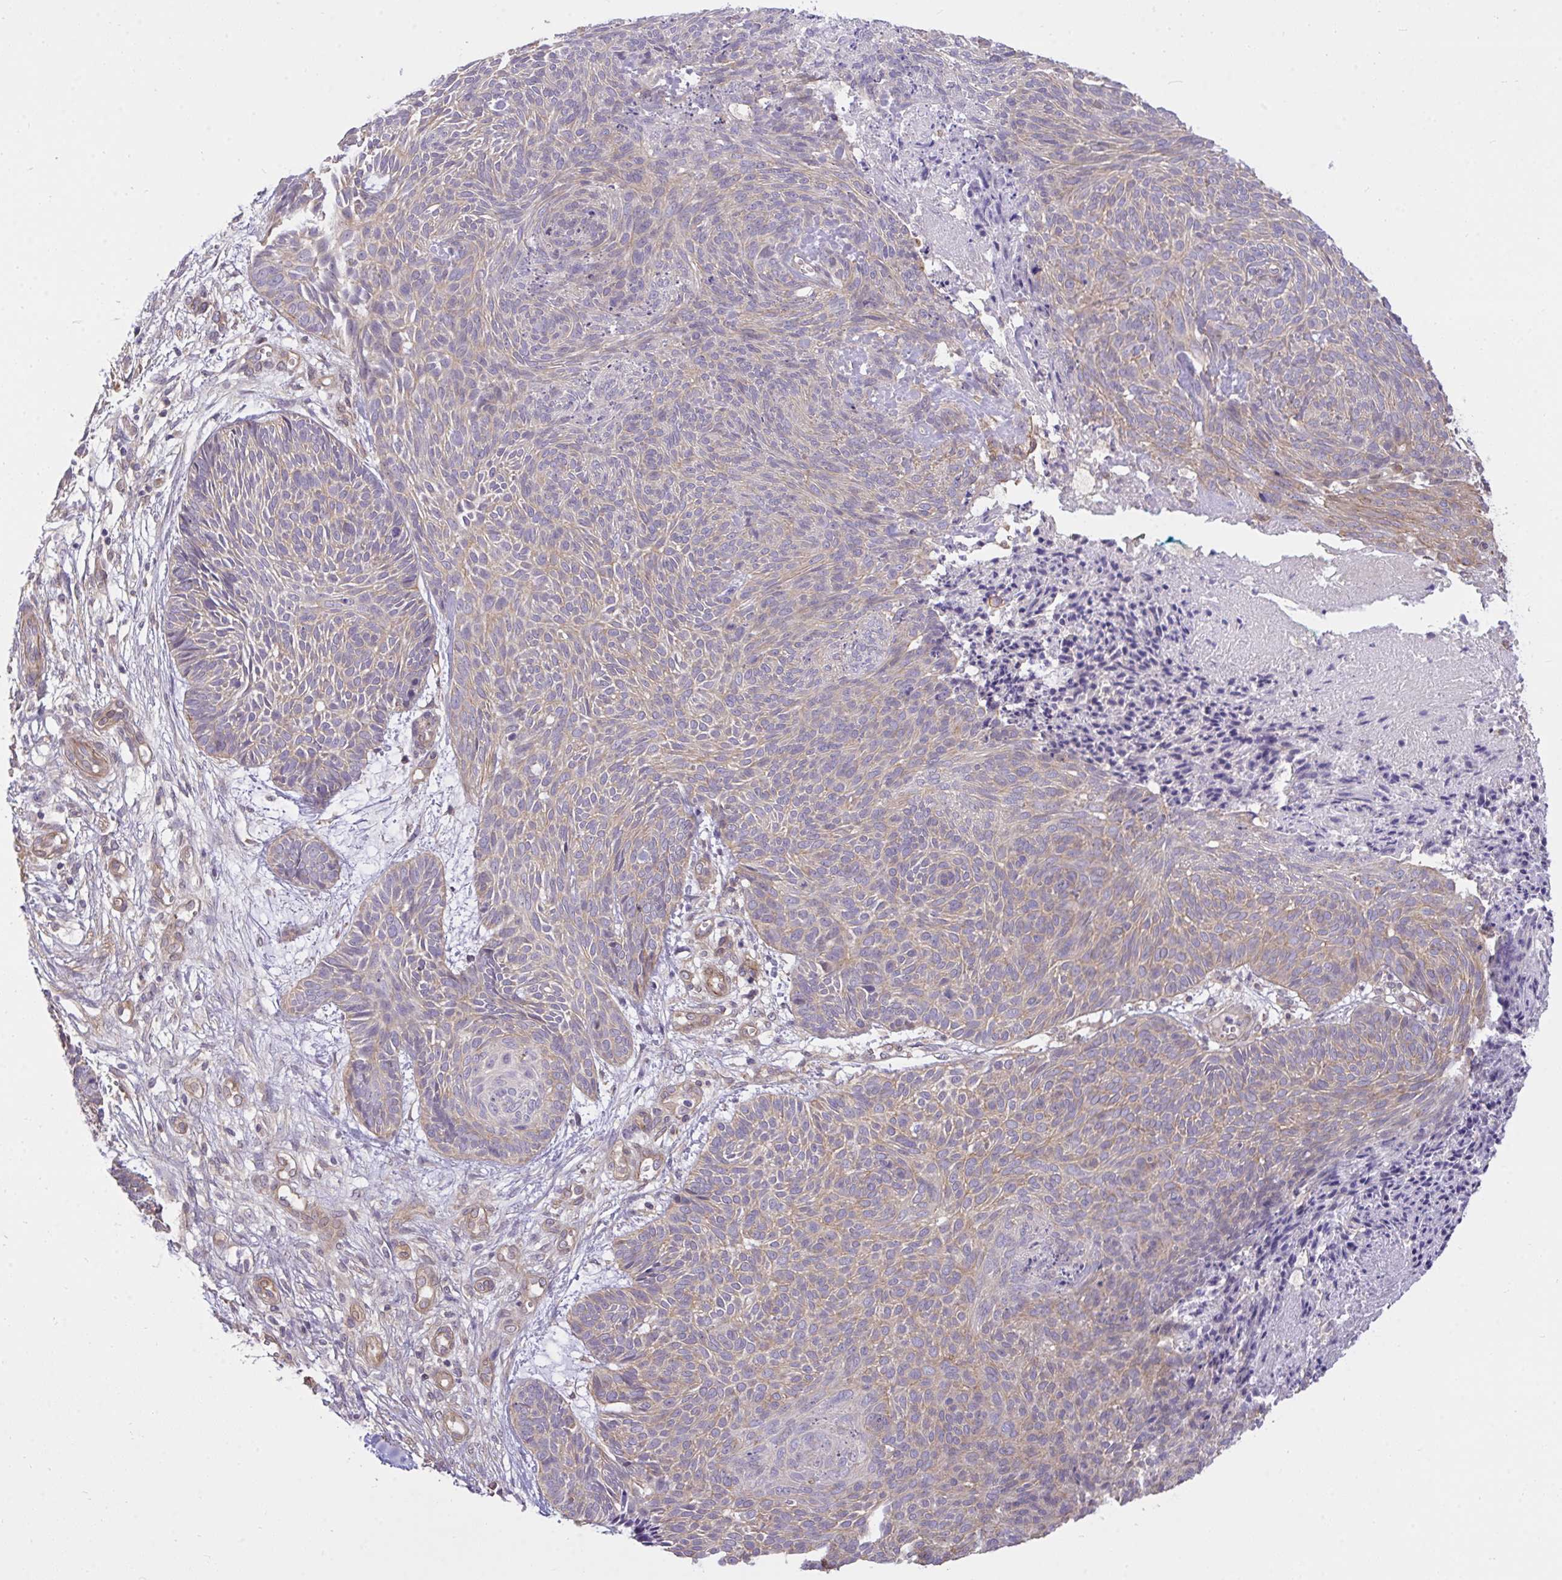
{"staining": {"intensity": "weak", "quantity": "25%-75%", "location": "cytoplasmic/membranous"}, "tissue": "skin cancer", "cell_type": "Tumor cells", "image_type": "cancer", "snomed": [{"axis": "morphology", "description": "Basal cell carcinoma"}, {"axis": "topography", "description": "Skin"}, {"axis": "topography", "description": "Skin of trunk"}], "caption": "Immunohistochemistry photomicrograph of skin cancer stained for a protein (brown), which exhibits low levels of weak cytoplasmic/membranous positivity in approximately 25%-75% of tumor cells.", "gene": "TLN2", "patient": {"sex": "male", "age": 74}}